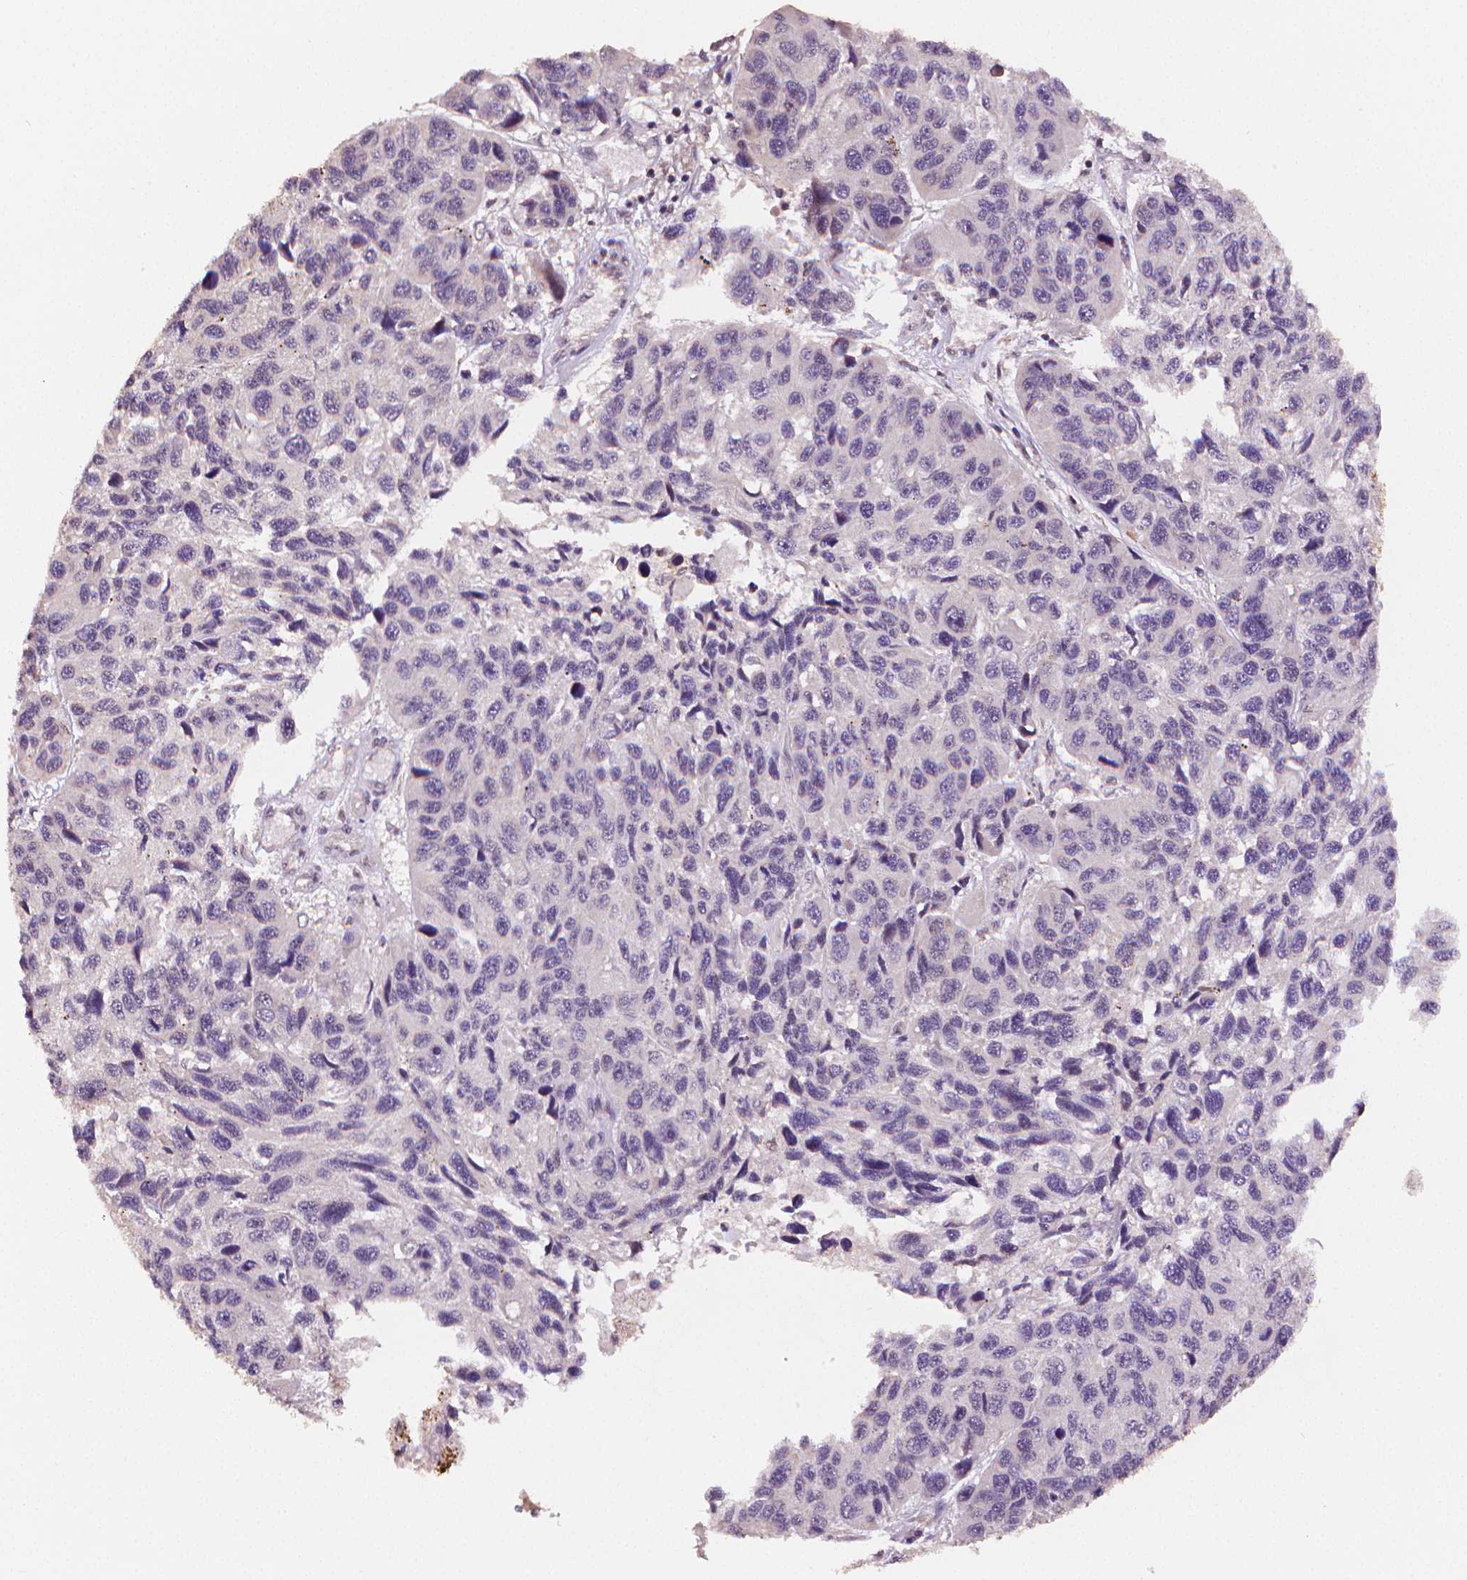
{"staining": {"intensity": "negative", "quantity": "none", "location": "none"}, "tissue": "melanoma", "cell_type": "Tumor cells", "image_type": "cancer", "snomed": [{"axis": "morphology", "description": "Malignant melanoma, NOS"}, {"axis": "topography", "description": "Skin"}], "caption": "Immunohistochemical staining of melanoma exhibits no significant expression in tumor cells.", "gene": "STAT3", "patient": {"sex": "male", "age": 53}}